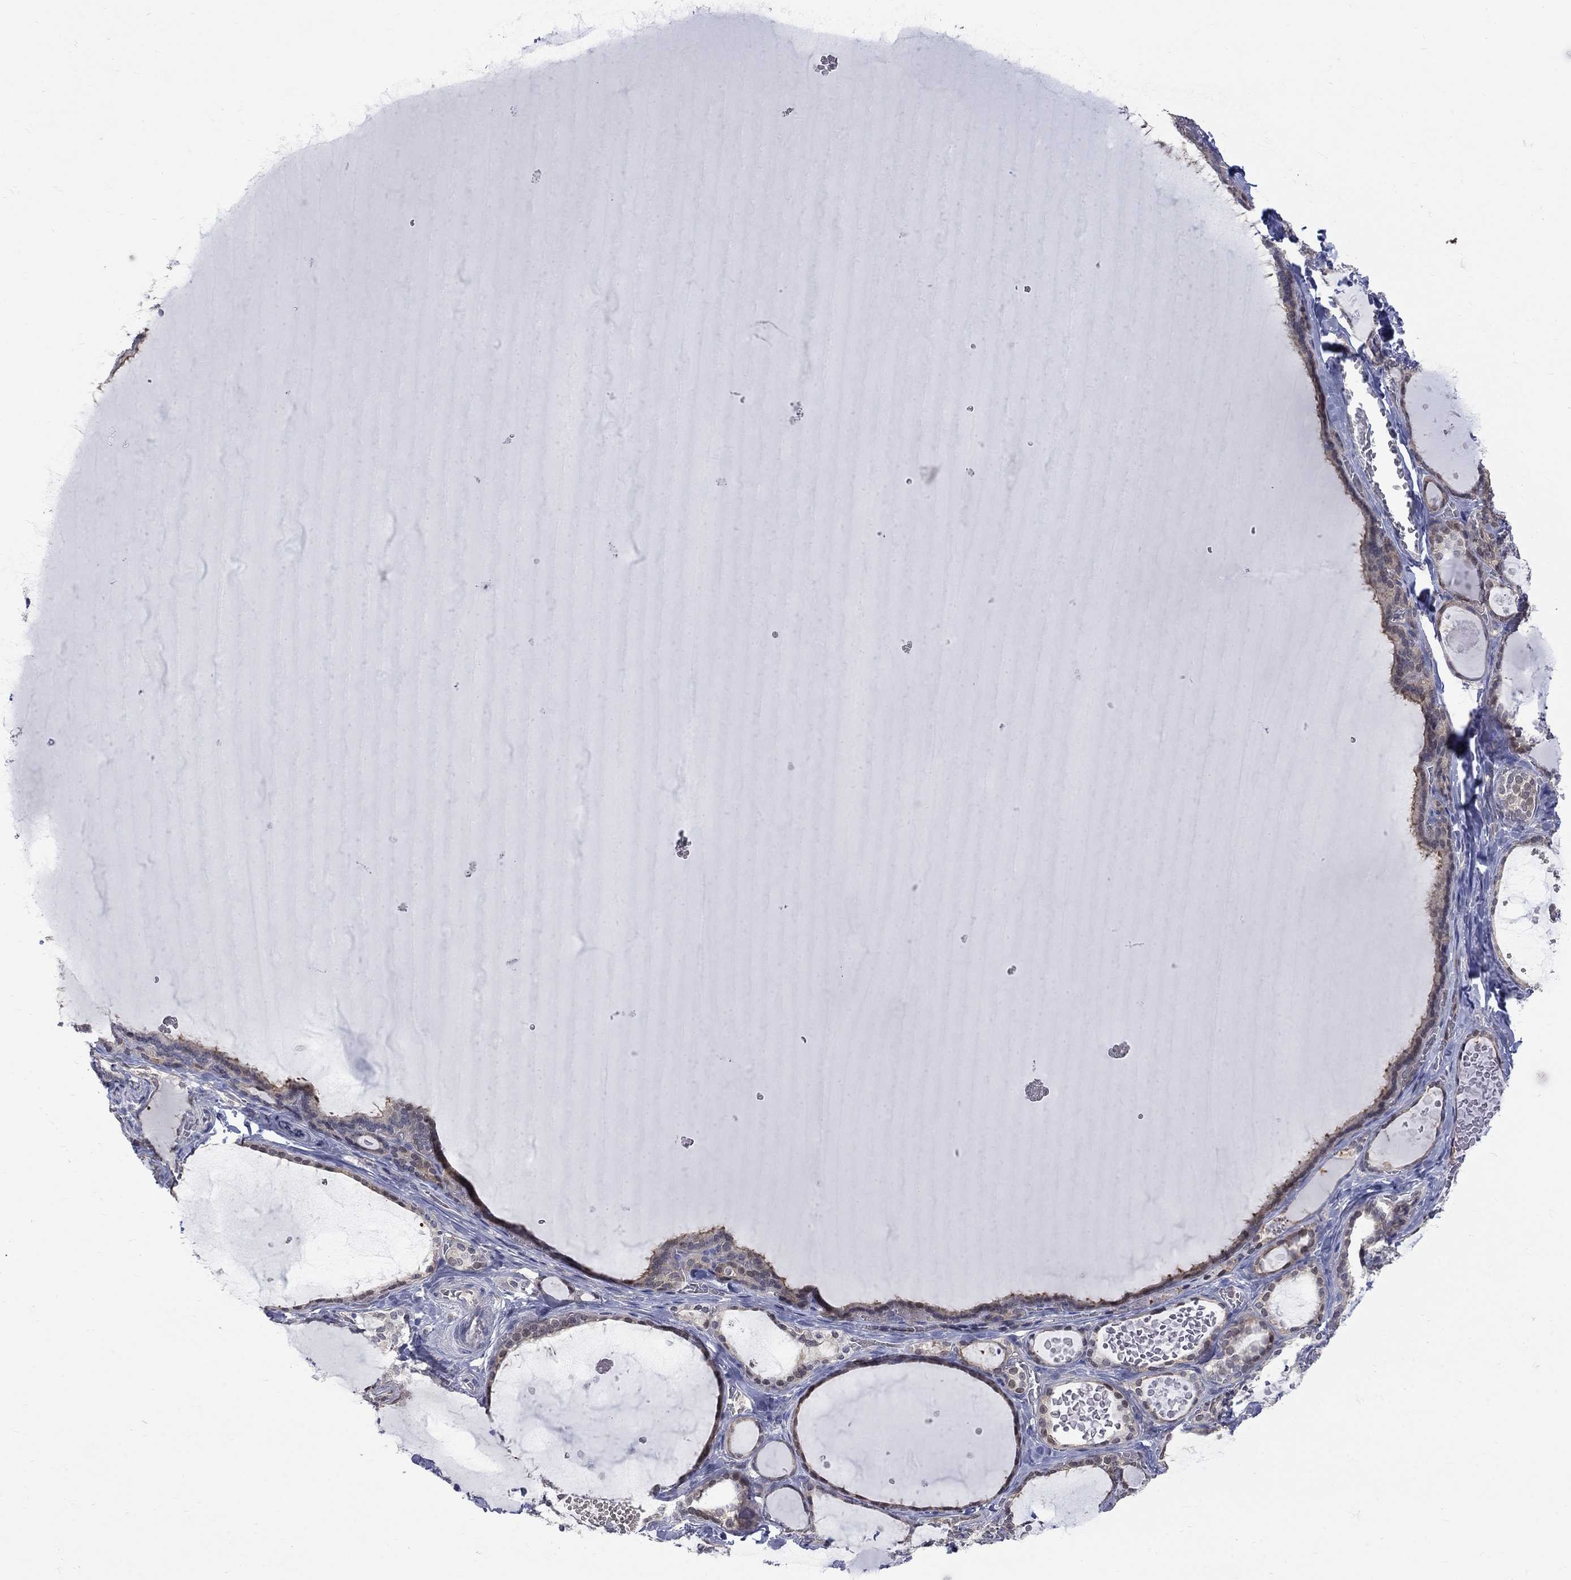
{"staining": {"intensity": "weak", "quantity": "25%-75%", "location": "cytoplasmic/membranous"}, "tissue": "thyroid gland", "cell_type": "Glandular cells", "image_type": "normal", "snomed": [{"axis": "morphology", "description": "Normal tissue, NOS"}, {"axis": "topography", "description": "Thyroid gland"}], "caption": "Protein analysis of normal thyroid gland shows weak cytoplasmic/membranous staining in approximately 25%-75% of glandular cells.", "gene": "HKDC1", "patient": {"sex": "female", "age": 56}}